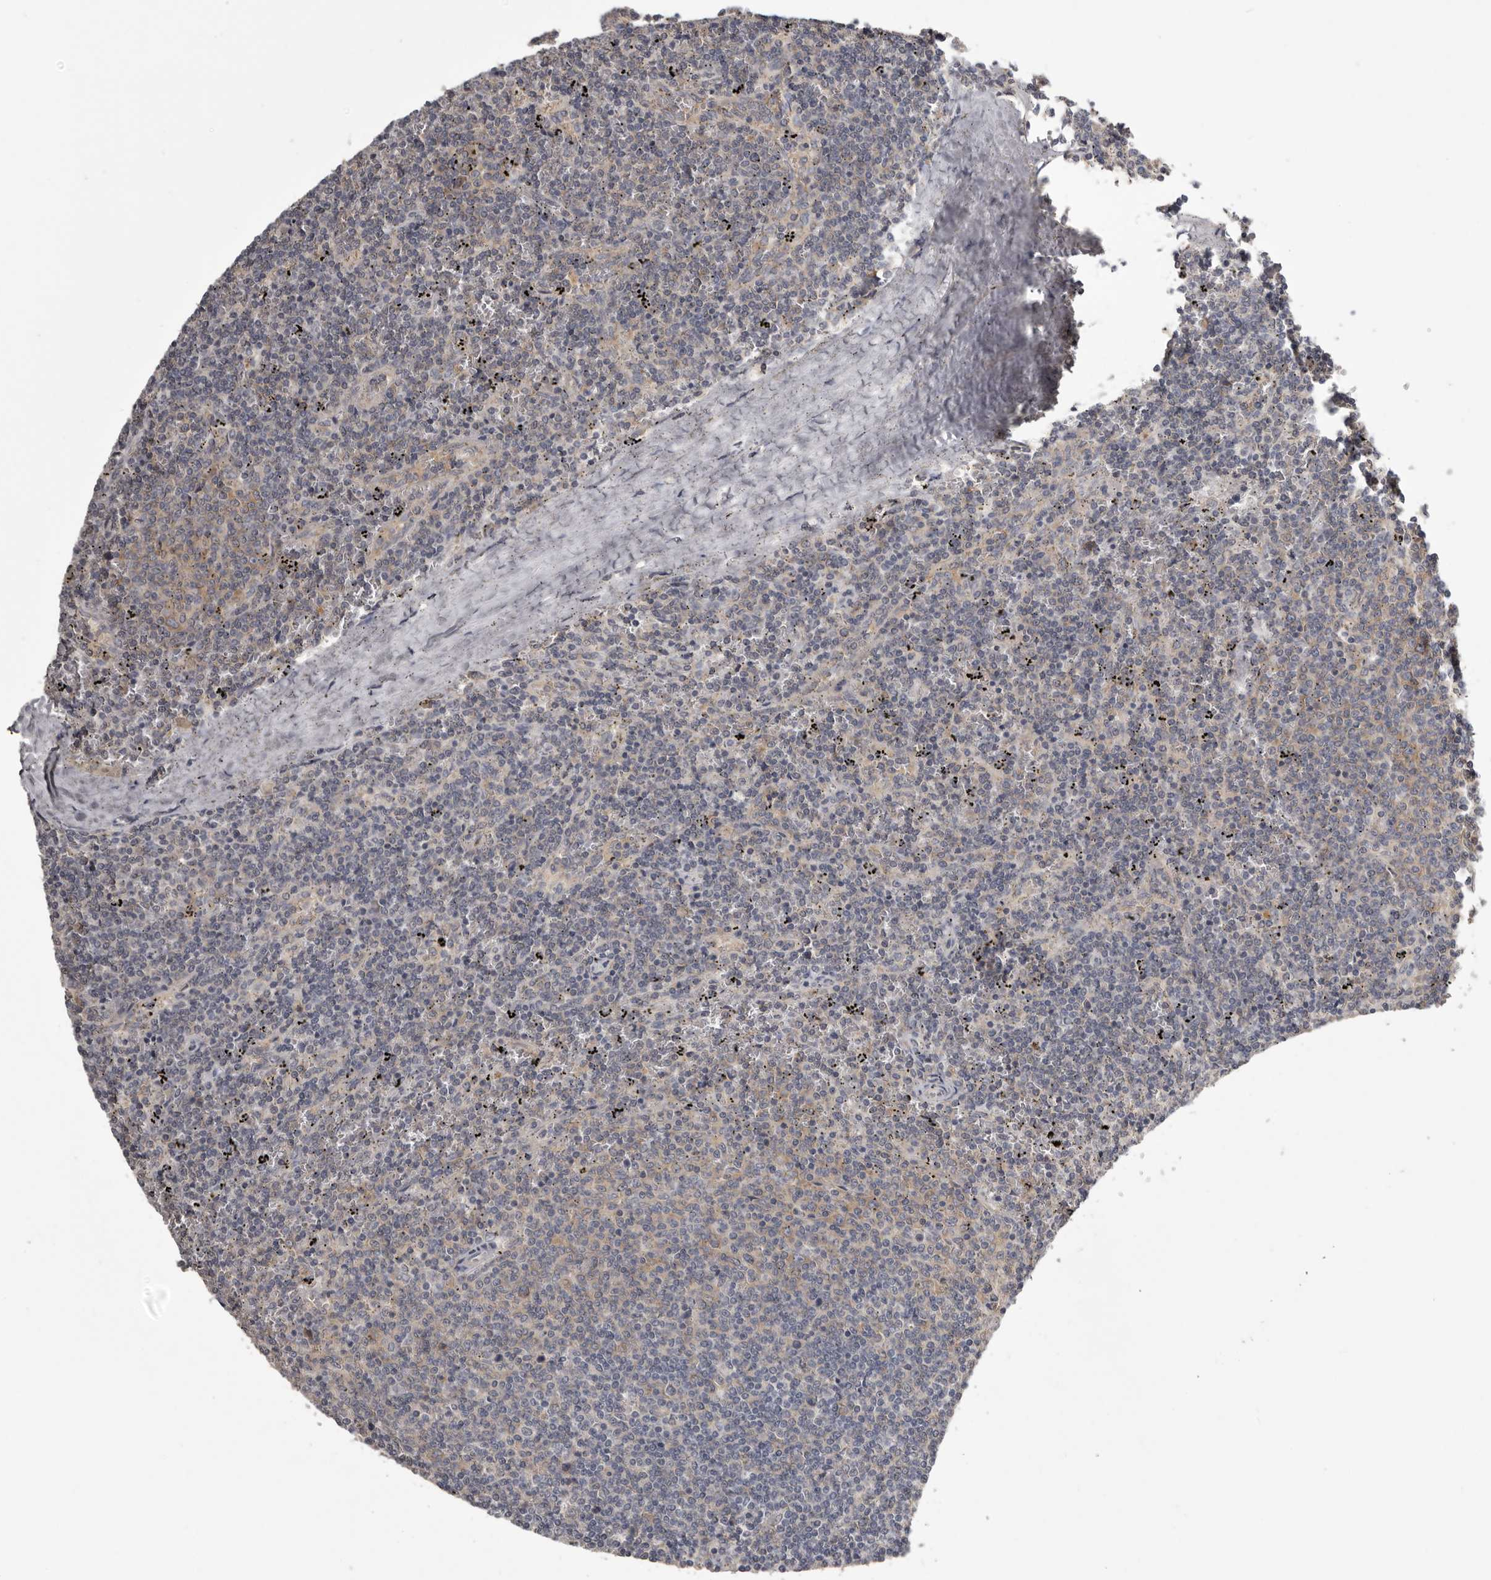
{"staining": {"intensity": "negative", "quantity": "none", "location": "none"}, "tissue": "lymphoma", "cell_type": "Tumor cells", "image_type": "cancer", "snomed": [{"axis": "morphology", "description": "Malignant lymphoma, non-Hodgkin's type, Low grade"}, {"axis": "topography", "description": "Spleen"}], "caption": "Human lymphoma stained for a protein using IHC shows no staining in tumor cells.", "gene": "DARS1", "patient": {"sex": "female", "age": 50}}